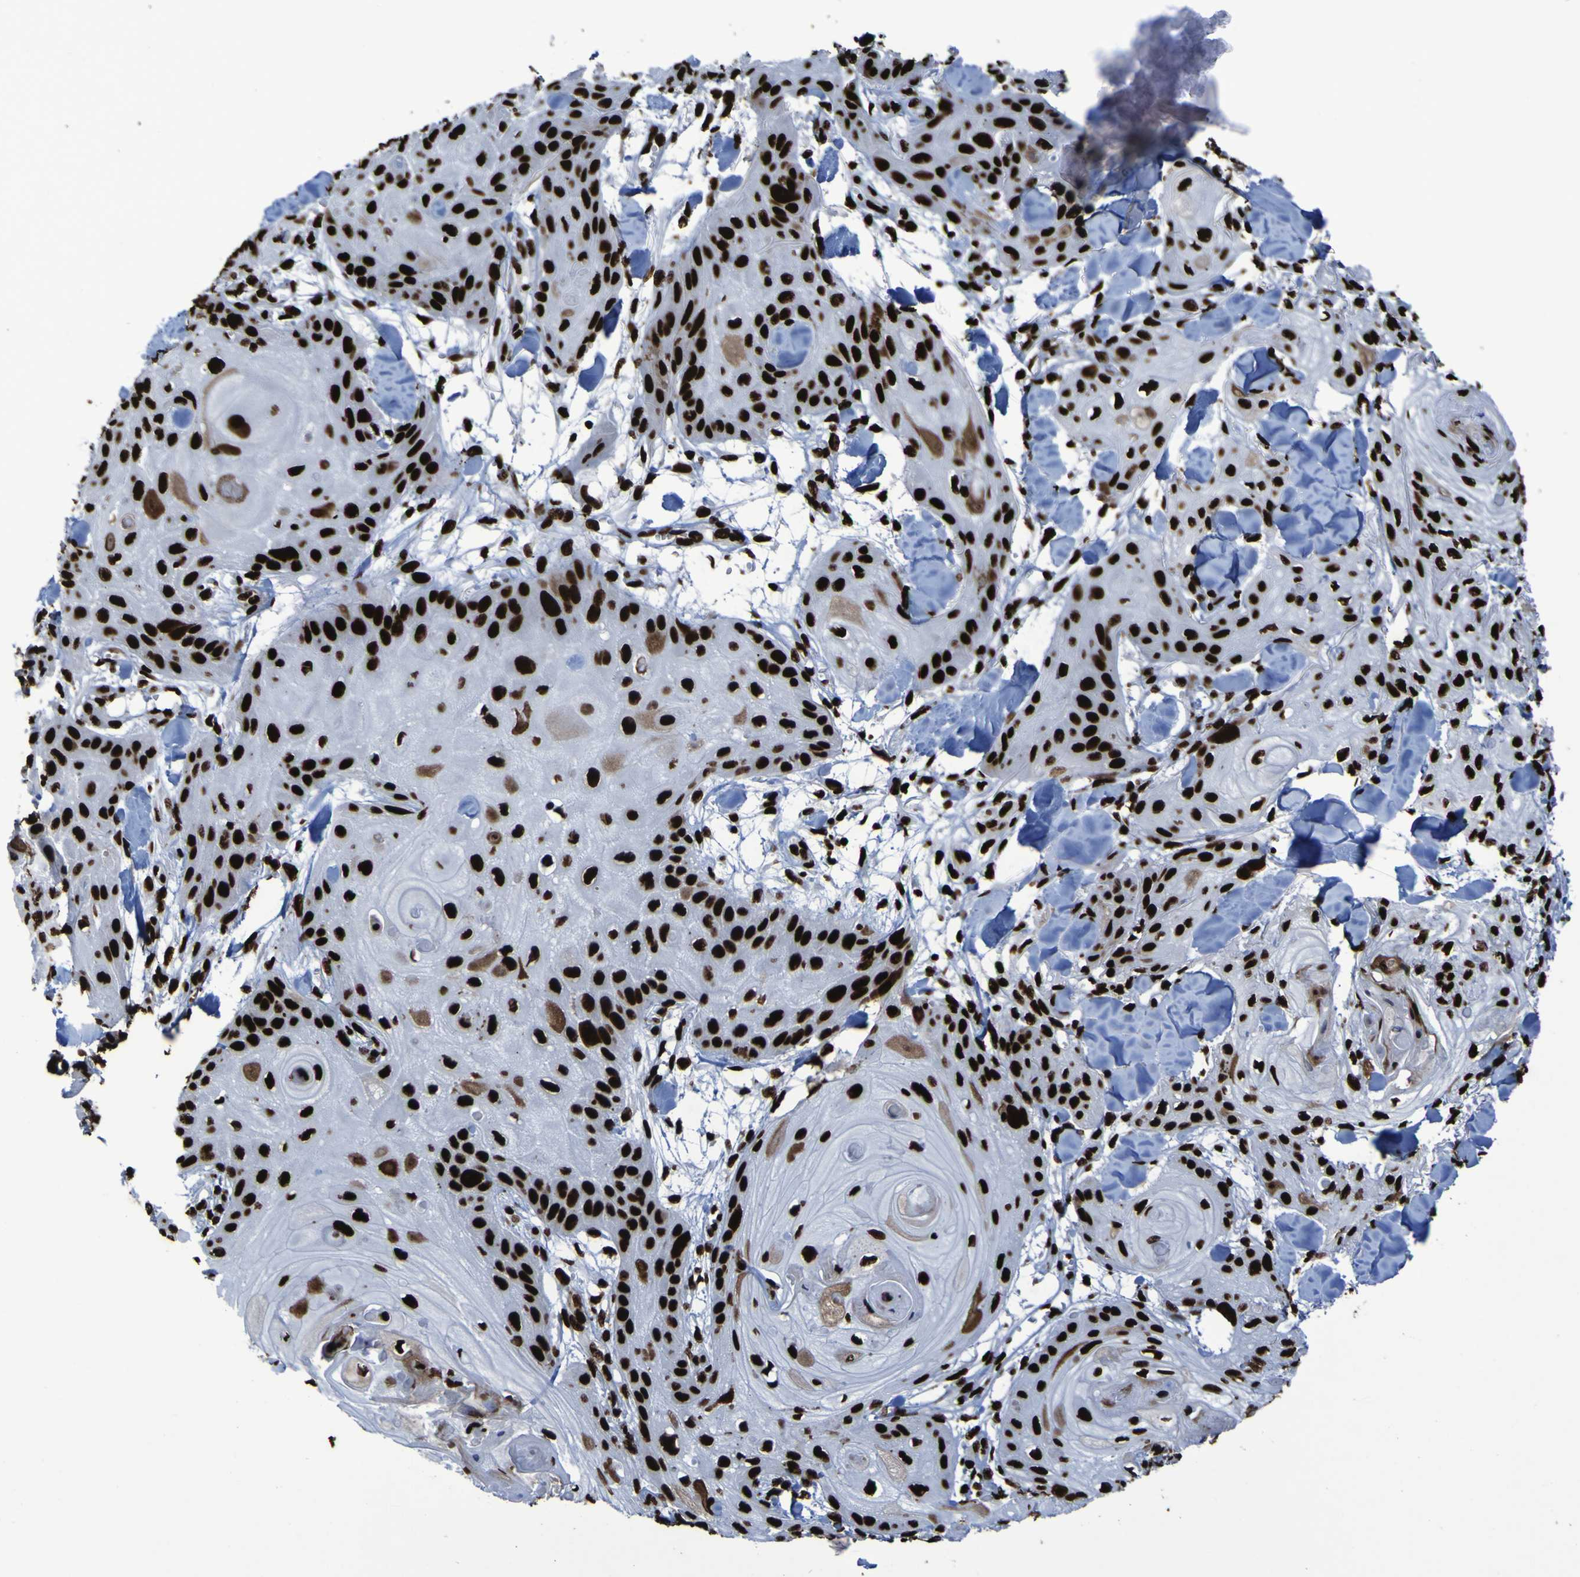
{"staining": {"intensity": "strong", "quantity": ">75%", "location": "nuclear"}, "tissue": "skin cancer", "cell_type": "Tumor cells", "image_type": "cancer", "snomed": [{"axis": "morphology", "description": "Squamous cell carcinoma, NOS"}, {"axis": "topography", "description": "Skin"}], "caption": "Immunohistochemical staining of human skin cancer exhibits high levels of strong nuclear staining in about >75% of tumor cells.", "gene": "NPM1", "patient": {"sex": "male", "age": 74}}